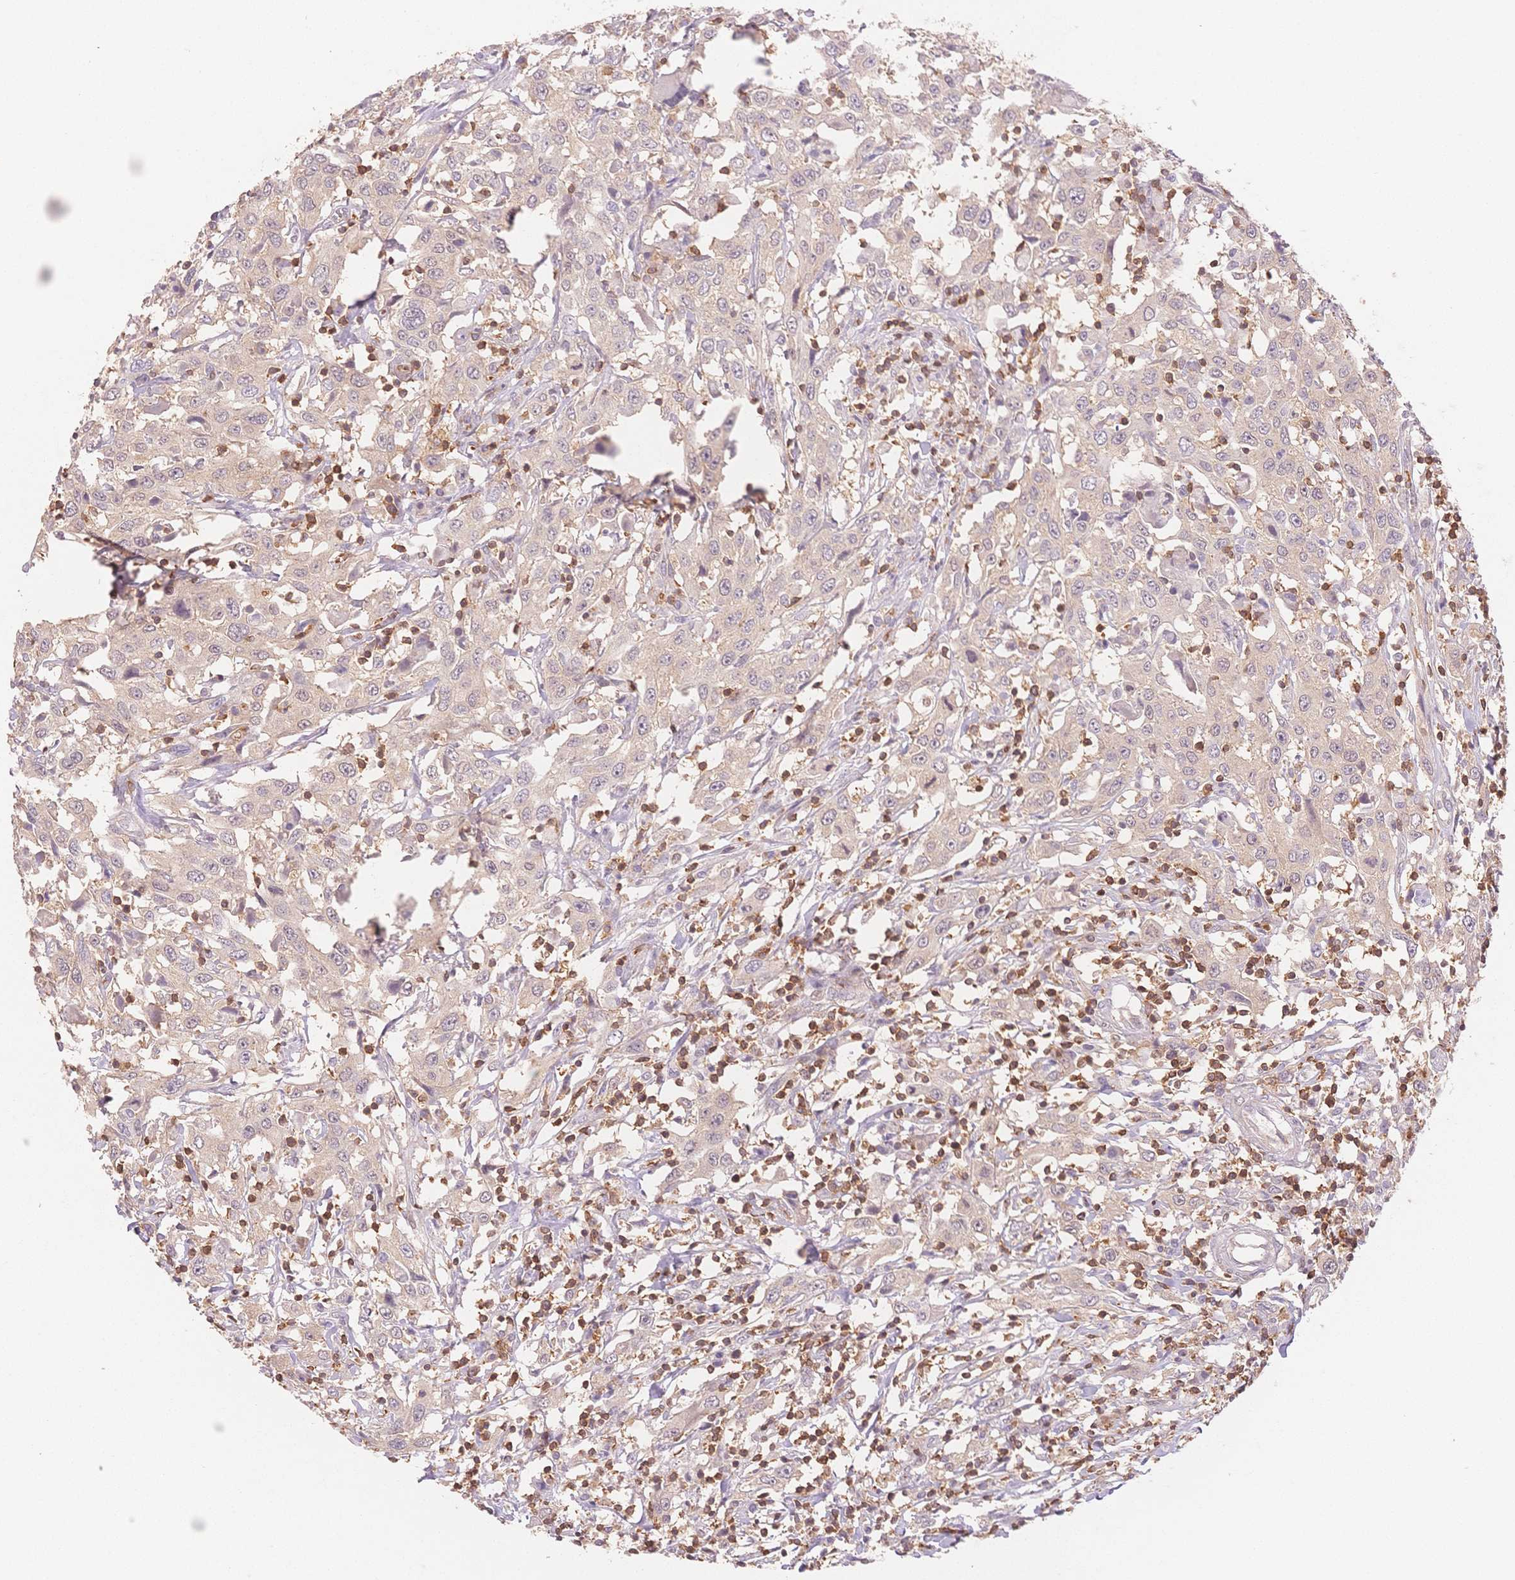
{"staining": {"intensity": "weak", "quantity": "<25%", "location": "cytoplasmic/membranous"}, "tissue": "urothelial cancer", "cell_type": "Tumor cells", "image_type": "cancer", "snomed": [{"axis": "morphology", "description": "Urothelial carcinoma, High grade"}, {"axis": "topography", "description": "Urinary bladder"}], "caption": "Immunohistochemistry (IHC) micrograph of neoplastic tissue: human urothelial cancer stained with DAB (3,3'-diaminobenzidine) demonstrates no significant protein expression in tumor cells.", "gene": "STK39", "patient": {"sex": "male", "age": 61}}